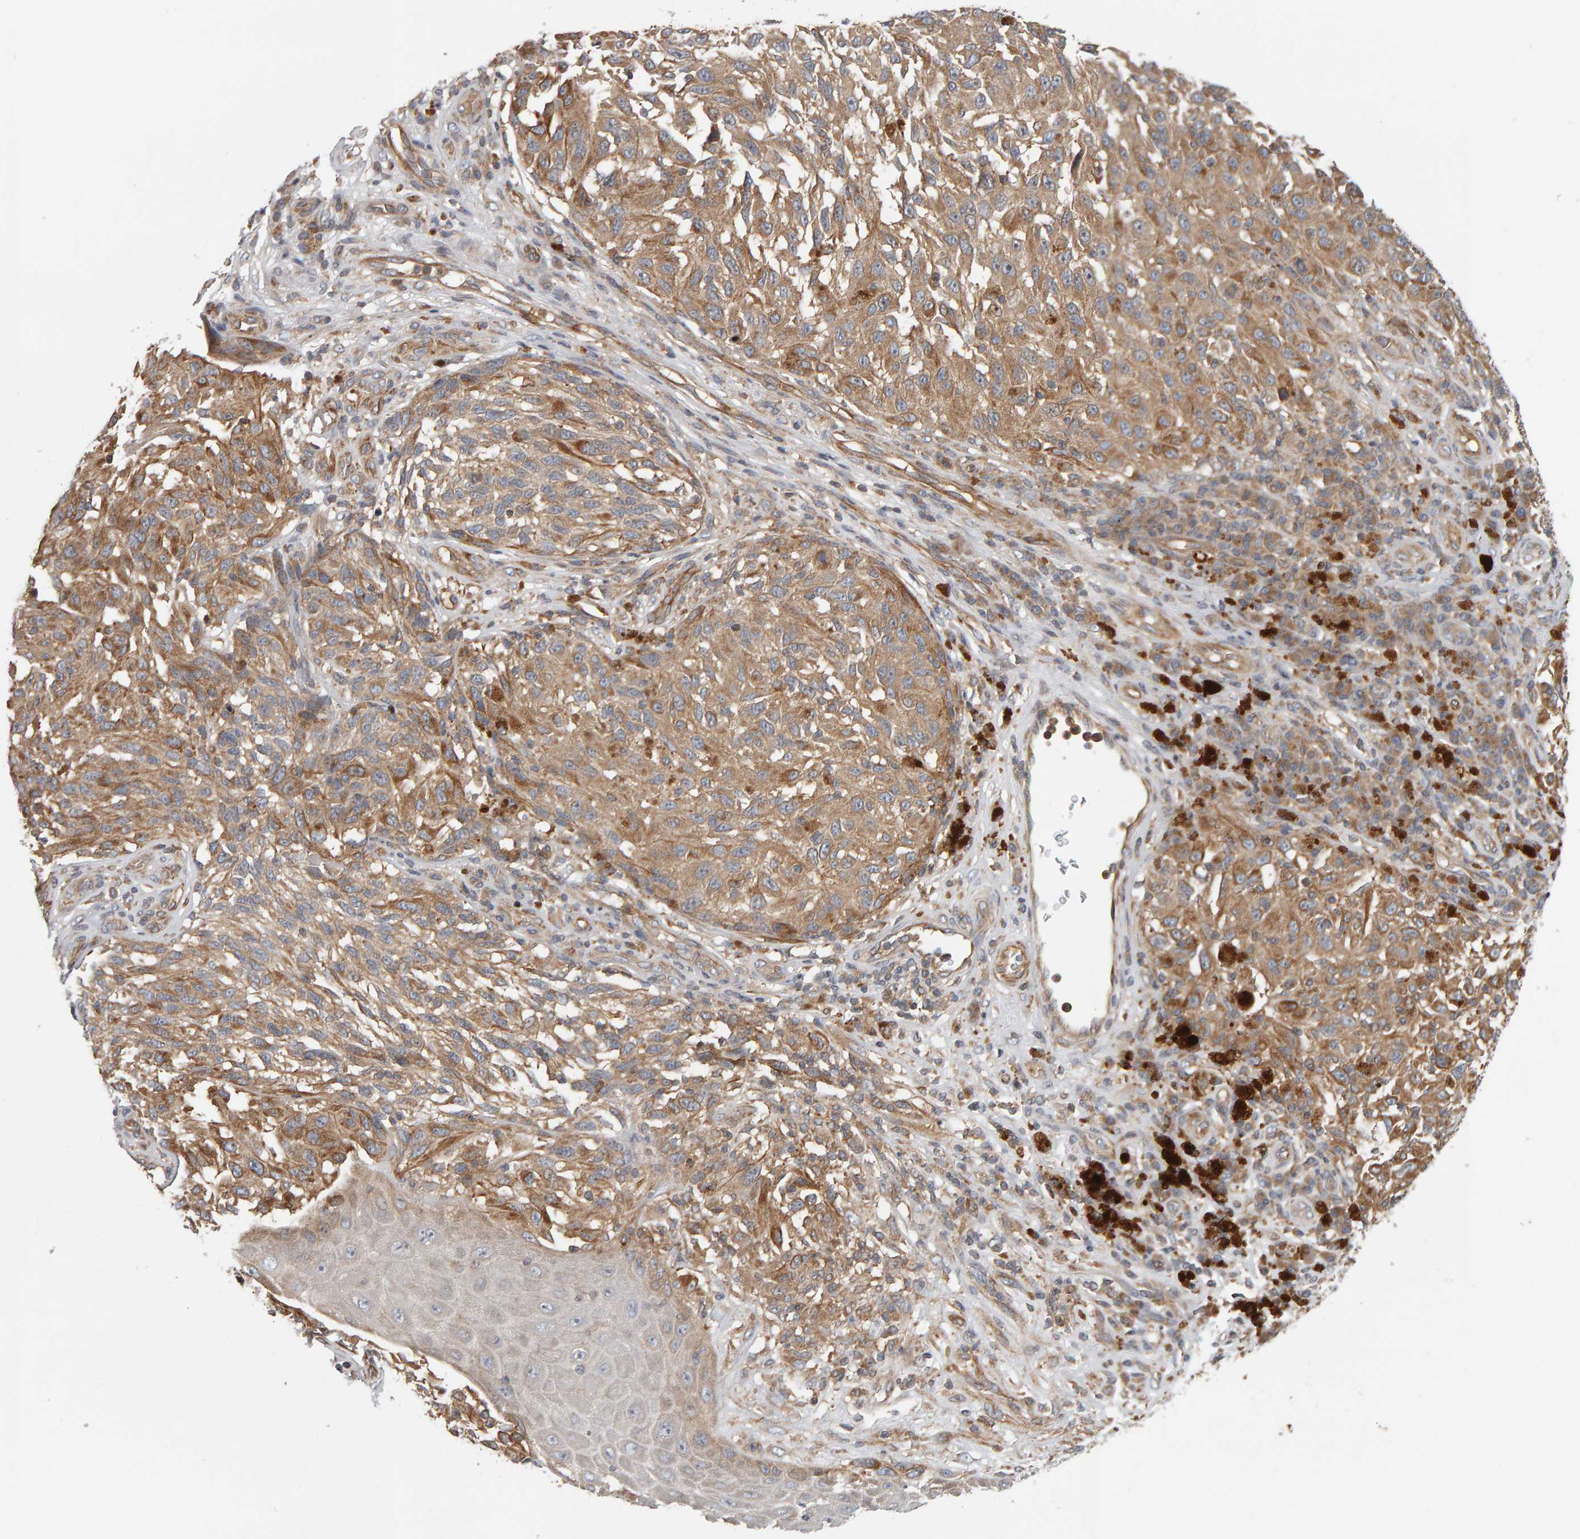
{"staining": {"intensity": "moderate", "quantity": ">75%", "location": "cytoplasmic/membranous"}, "tissue": "melanoma", "cell_type": "Tumor cells", "image_type": "cancer", "snomed": [{"axis": "morphology", "description": "Malignant melanoma, NOS"}, {"axis": "topography", "description": "Skin"}], "caption": "Moderate cytoplasmic/membranous staining for a protein is seen in approximately >75% of tumor cells of melanoma using immunohistochemistry (IHC).", "gene": "C9orf72", "patient": {"sex": "female", "age": 73}}